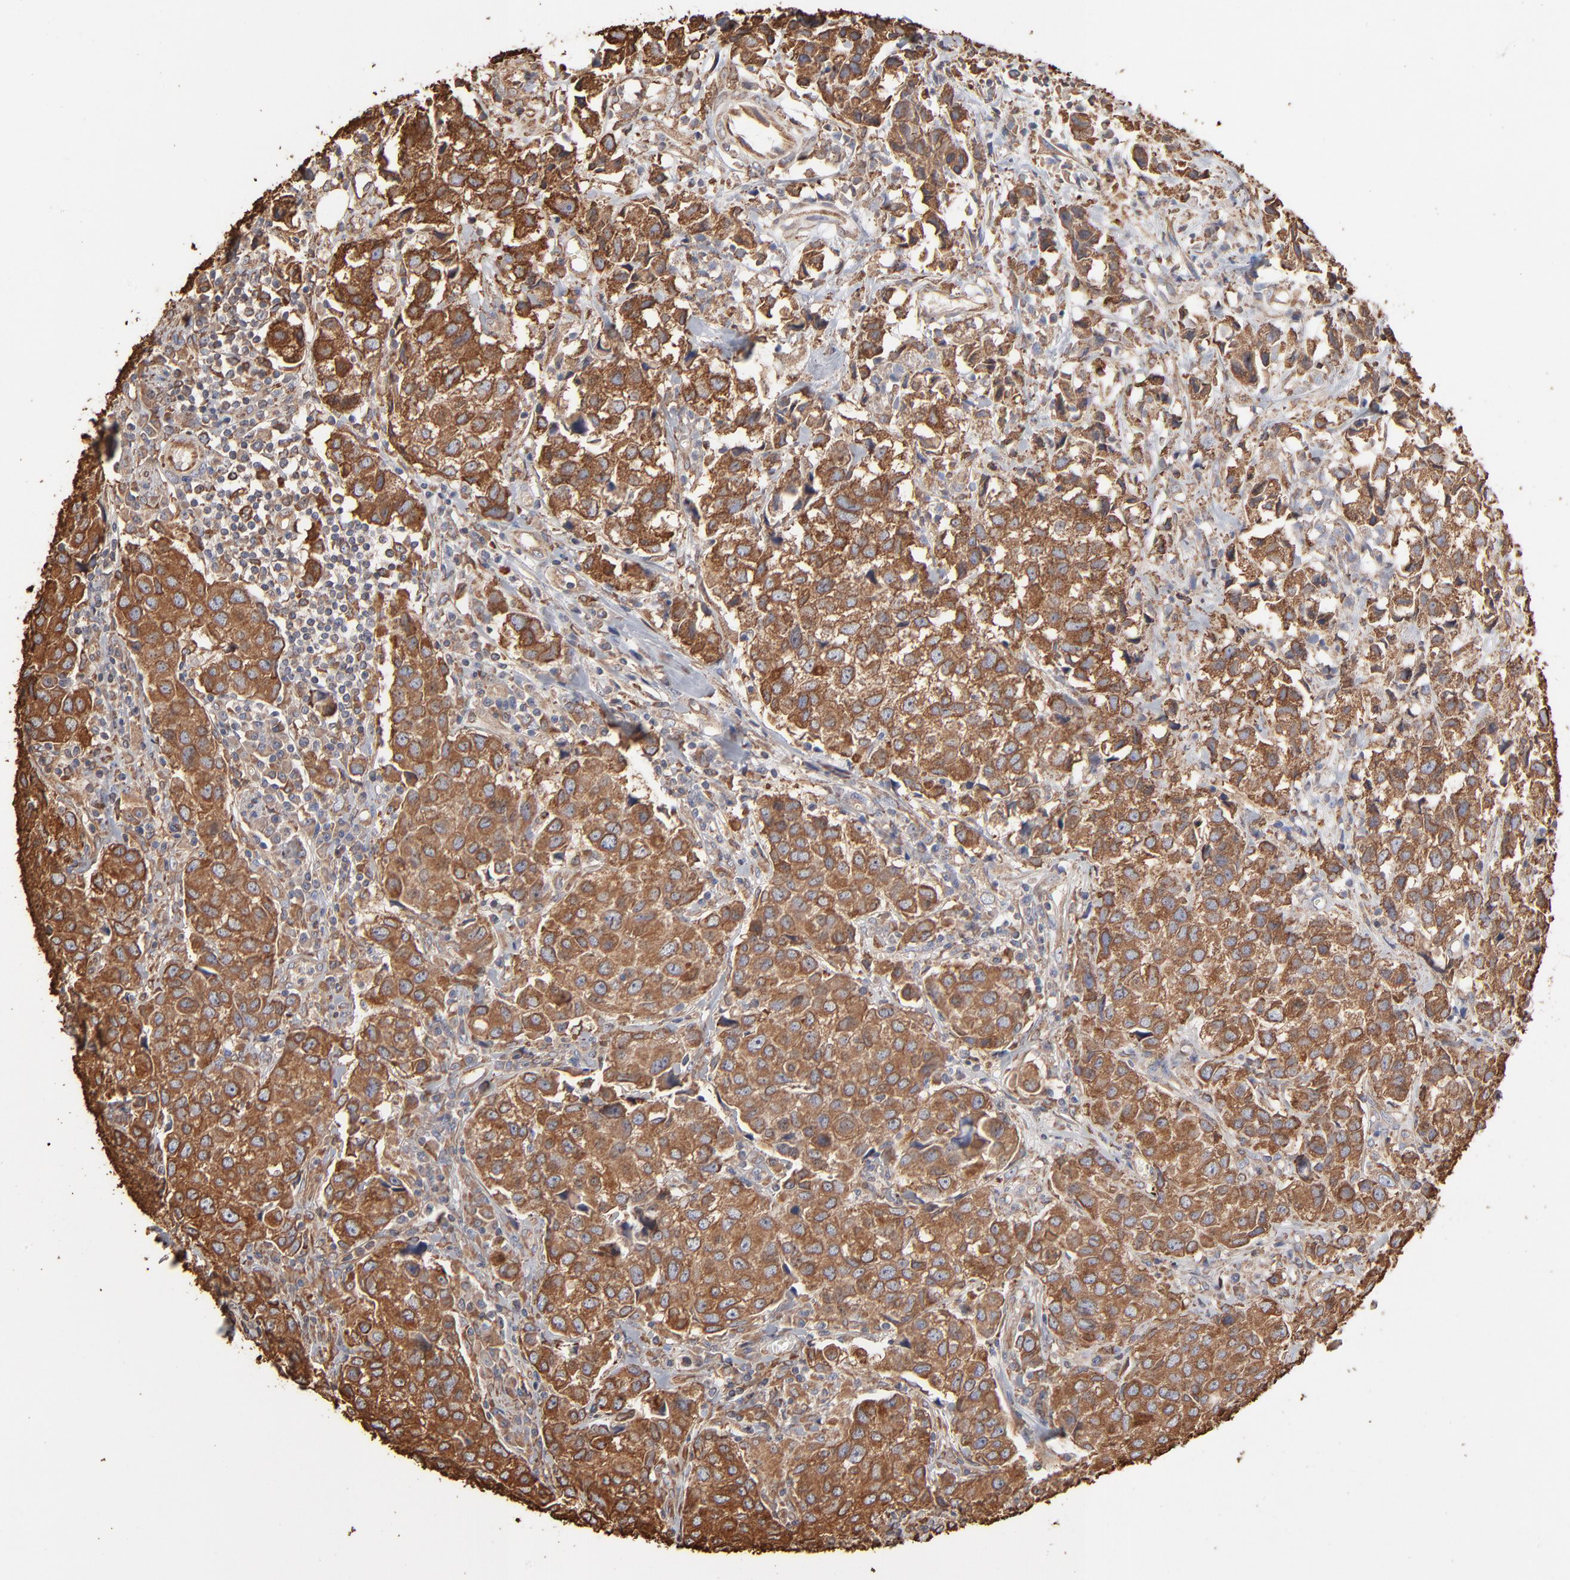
{"staining": {"intensity": "moderate", "quantity": ">75%", "location": "cytoplasmic/membranous"}, "tissue": "urothelial cancer", "cell_type": "Tumor cells", "image_type": "cancer", "snomed": [{"axis": "morphology", "description": "Urothelial carcinoma, High grade"}, {"axis": "topography", "description": "Urinary bladder"}], "caption": "Immunohistochemistry (DAB) staining of human urothelial cancer demonstrates moderate cytoplasmic/membranous protein expression in approximately >75% of tumor cells. The protein is stained brown, and the nuclei are stained in blue (DAB (3,3'-diaminobenzidine) IHC with brightfield microscopy, high magnification).", "gene": "PDIA3", "patient": {"sex": "female", "age": 75}}